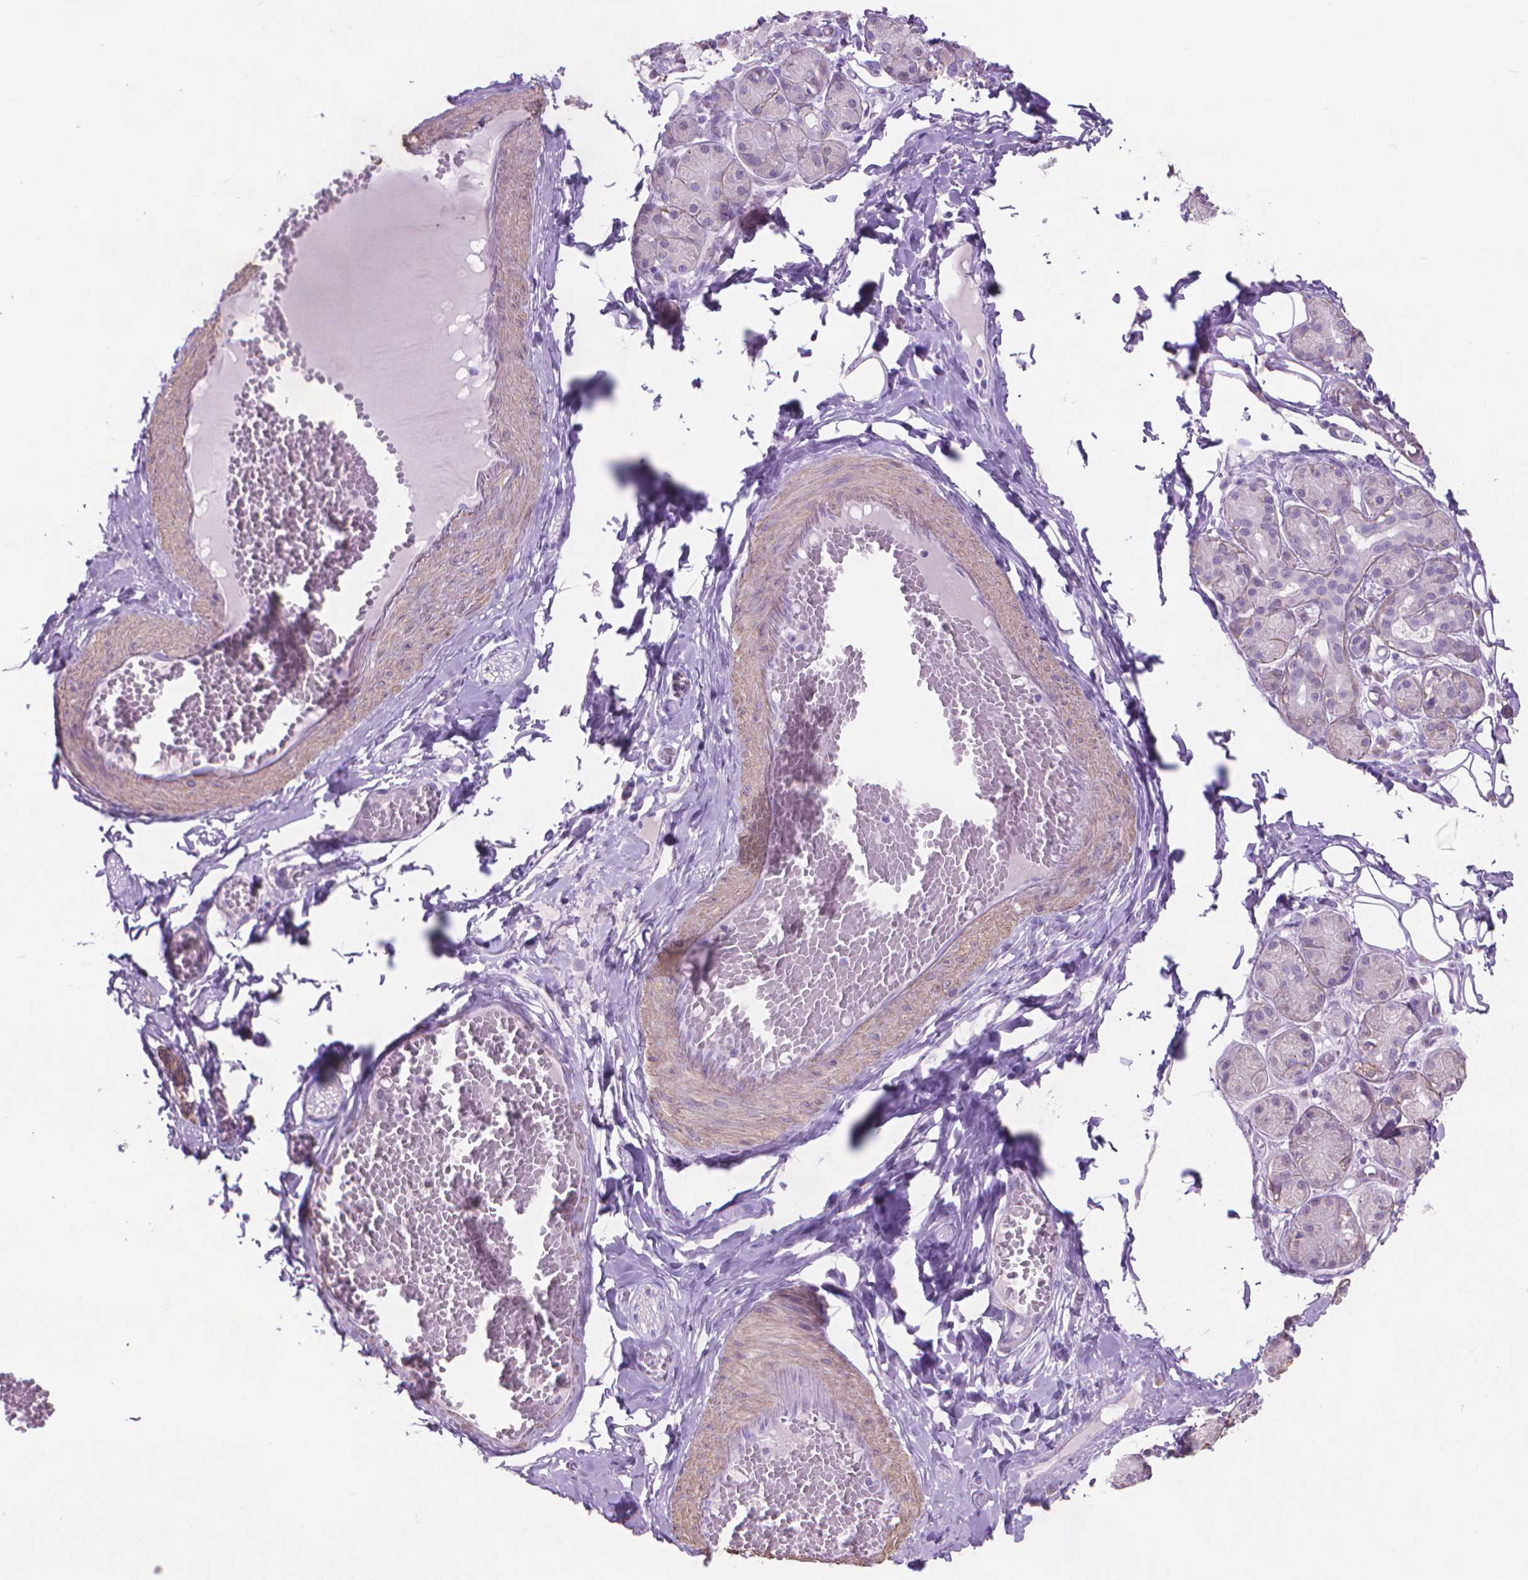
{"staining": {"intensity": "negative", "quantity": "none", "location": "none"}, "tissue": "salivary gland", "cell_type": "Glandular cells", "image_type": "normal", "snomed": [{"axis": "morphology", "description": "Normal tissue, NOS"}, {"axis": "topography", "description": "Salivary gland"}, {"axis": "topography", "description": "Peripheral nerve tissue"}], "caption": "DAB (3,3'-diaminobenzidine) immunohistochemical staining of benign human salivary gland displays no significant expression in glandular cells.", "gene": "AQP10", "patient": {"sex": "male", "age": 71}}